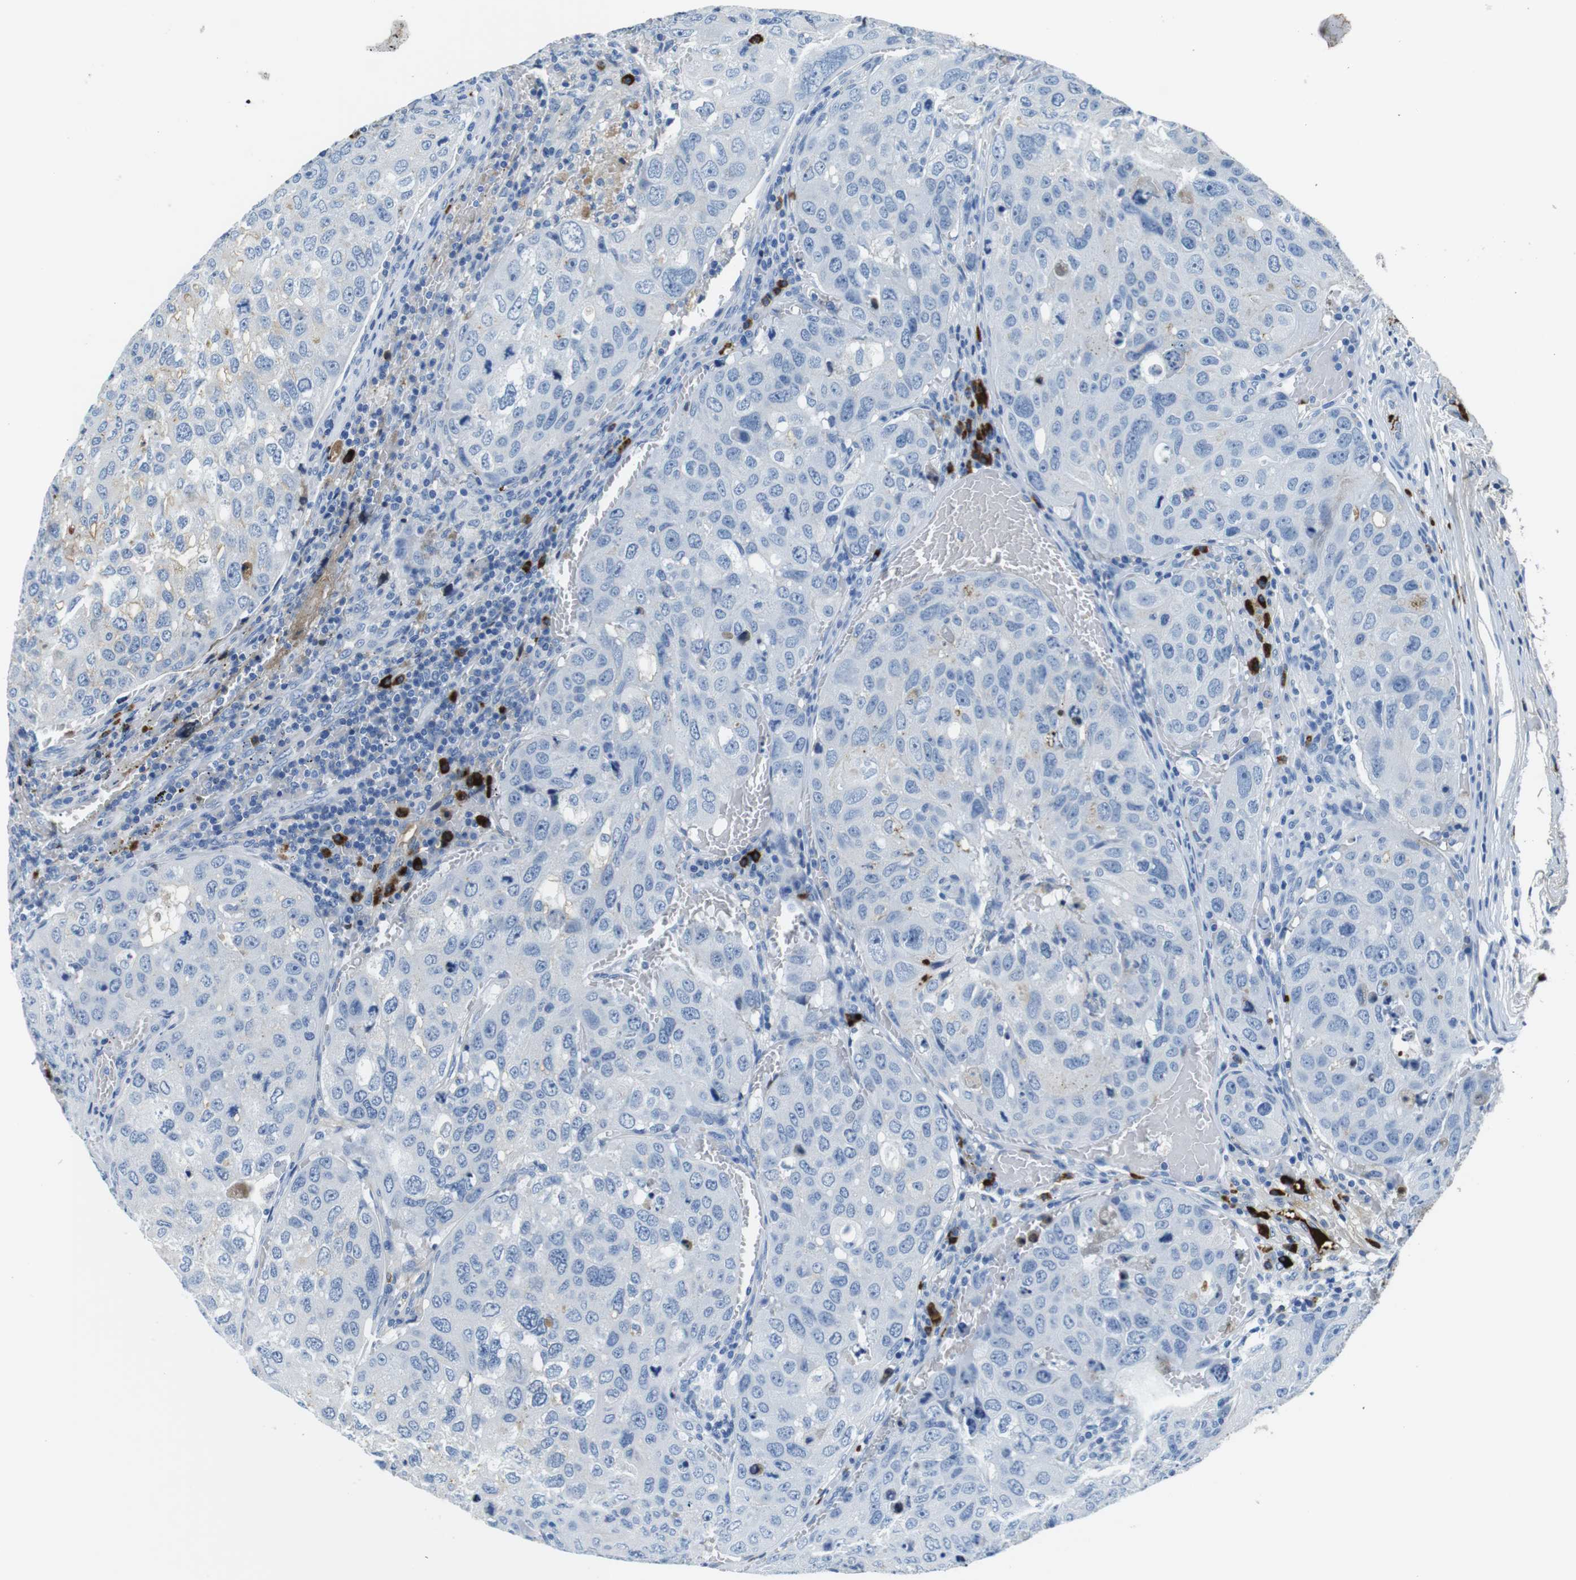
{"staining": {"intensity": "negative", "quantity": "none", "location": "none"}, "tissue": "urothelial cancer", "cell_type": "Tumor cells", "image_type": "cancer", "snomed": [{"axis": "morphology", "description": "Urothelial carcinoma, High grade"}, {"axis": "topography", "description": "Lymph node"}, {"axis": "topography", "description": "Urinary bladder"}], "caption": "Protein analysis of high-grade urothelial carcinoma reveals no significant expression in tumor cells.", "gene": "IGKC", "patient": {"sex": "male", "age": 51}}